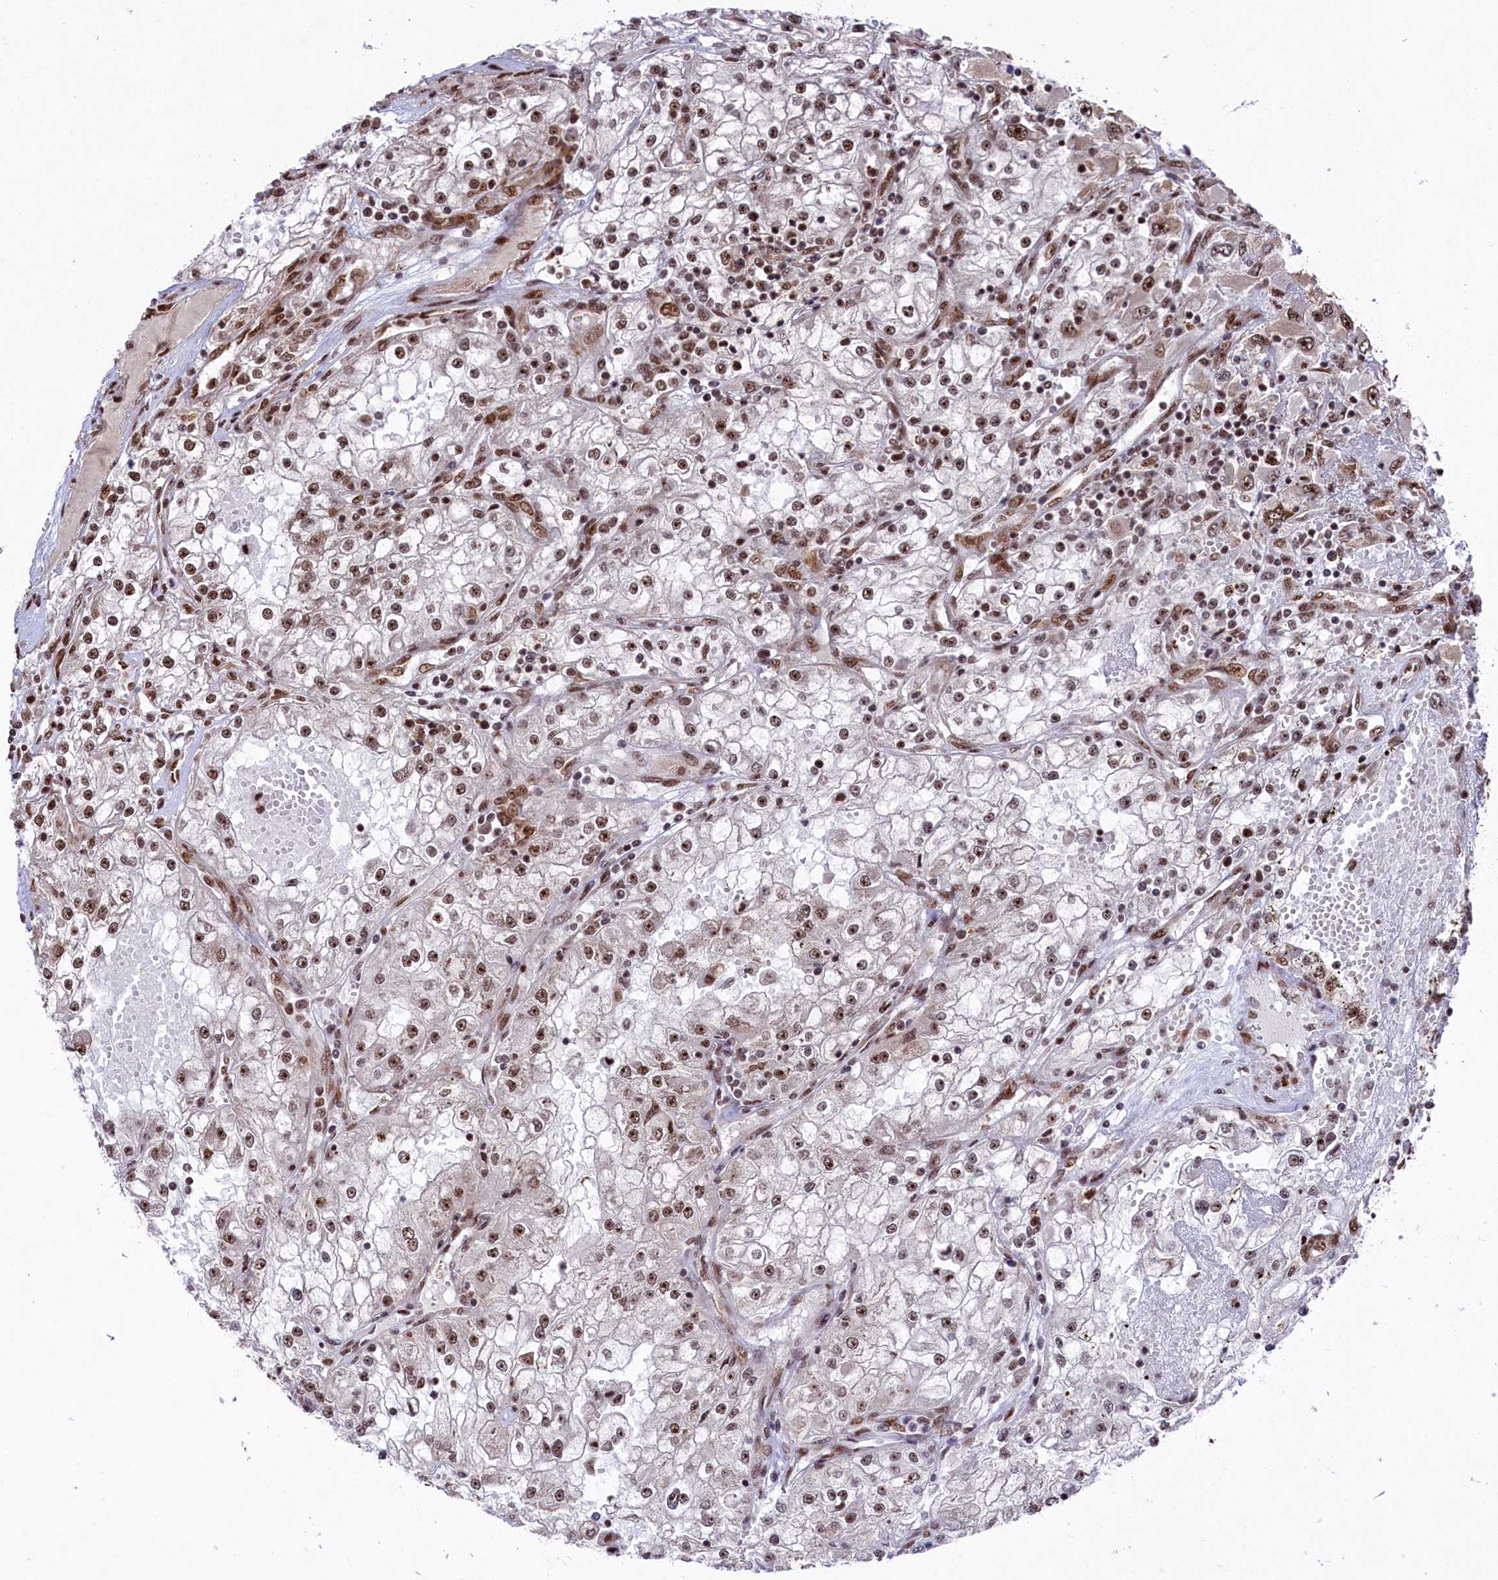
{"staining": {"intensity": "moderate", "quantity": ">75%", "location": "nuclear"}, "tissue": "renal cancer", "cell_type": "Tumor cells", "image_type": "cancer", "snomed": [{"axis": "morphology", "description": "Adenocarcinoma, NOS"}, {"axis": "topography", "description": "Kidney"}], "caption": "Protein expression analysis of renal adenocarcinoma displays moderate nuclear expression in approximately >75% of tumor cells.", "gene": "PRPF31", "patient": {"sex": "female", "age": 52}}